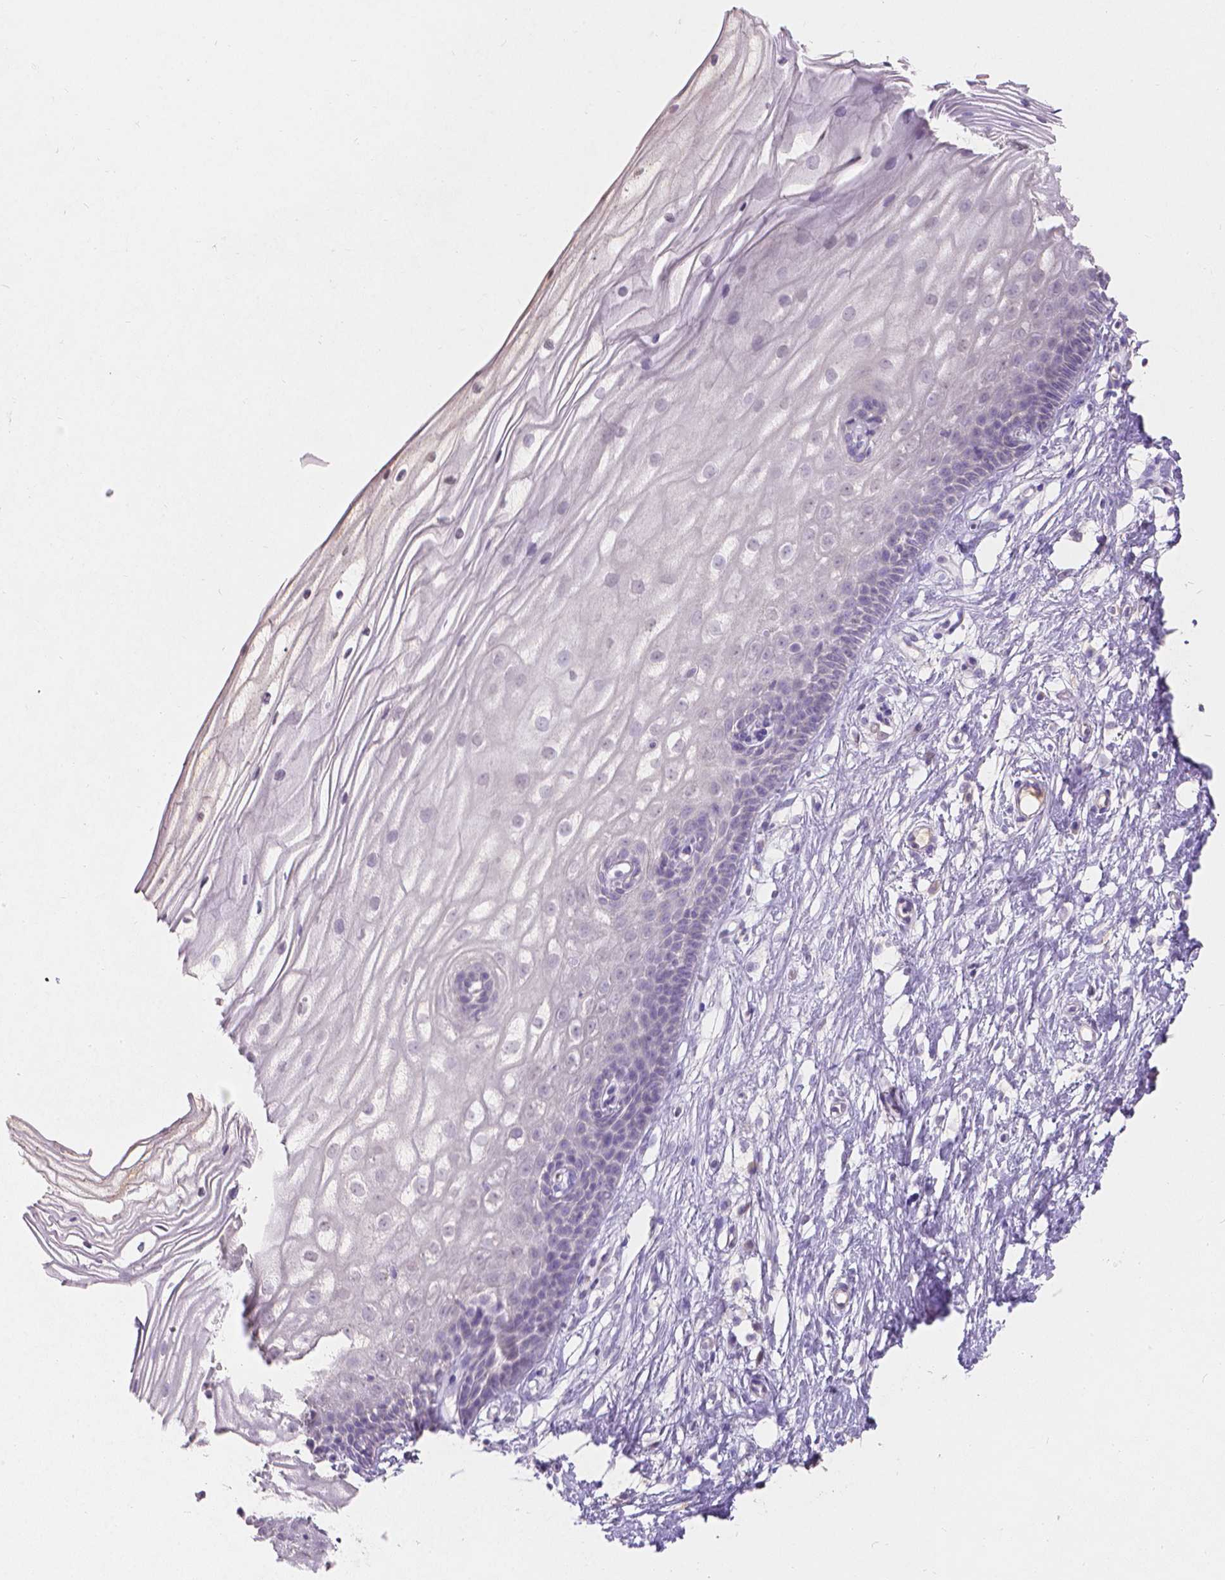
{"staining": {"intensity": "negative", "quantity": "none", "location": "none"}, "tissue": "cervix", "cell_type": "Glandular cells", "image_type": "normal", "snomed": [{"axis": "morphology", "description": "Normal tissue, NOS"}, {"axis": "topography", "description": "Cervix"}], "caption": "Cervix was stained to show a protein in brown. There is no significant staining in glandular cells. (Brightfield microscopy of DAB (3,3'-diaminobenzidine) immunohistochemistry (IHC) at high magnification).", "gene": "DCAF4L1", "patient": {"sex": "female", "age": 40}}